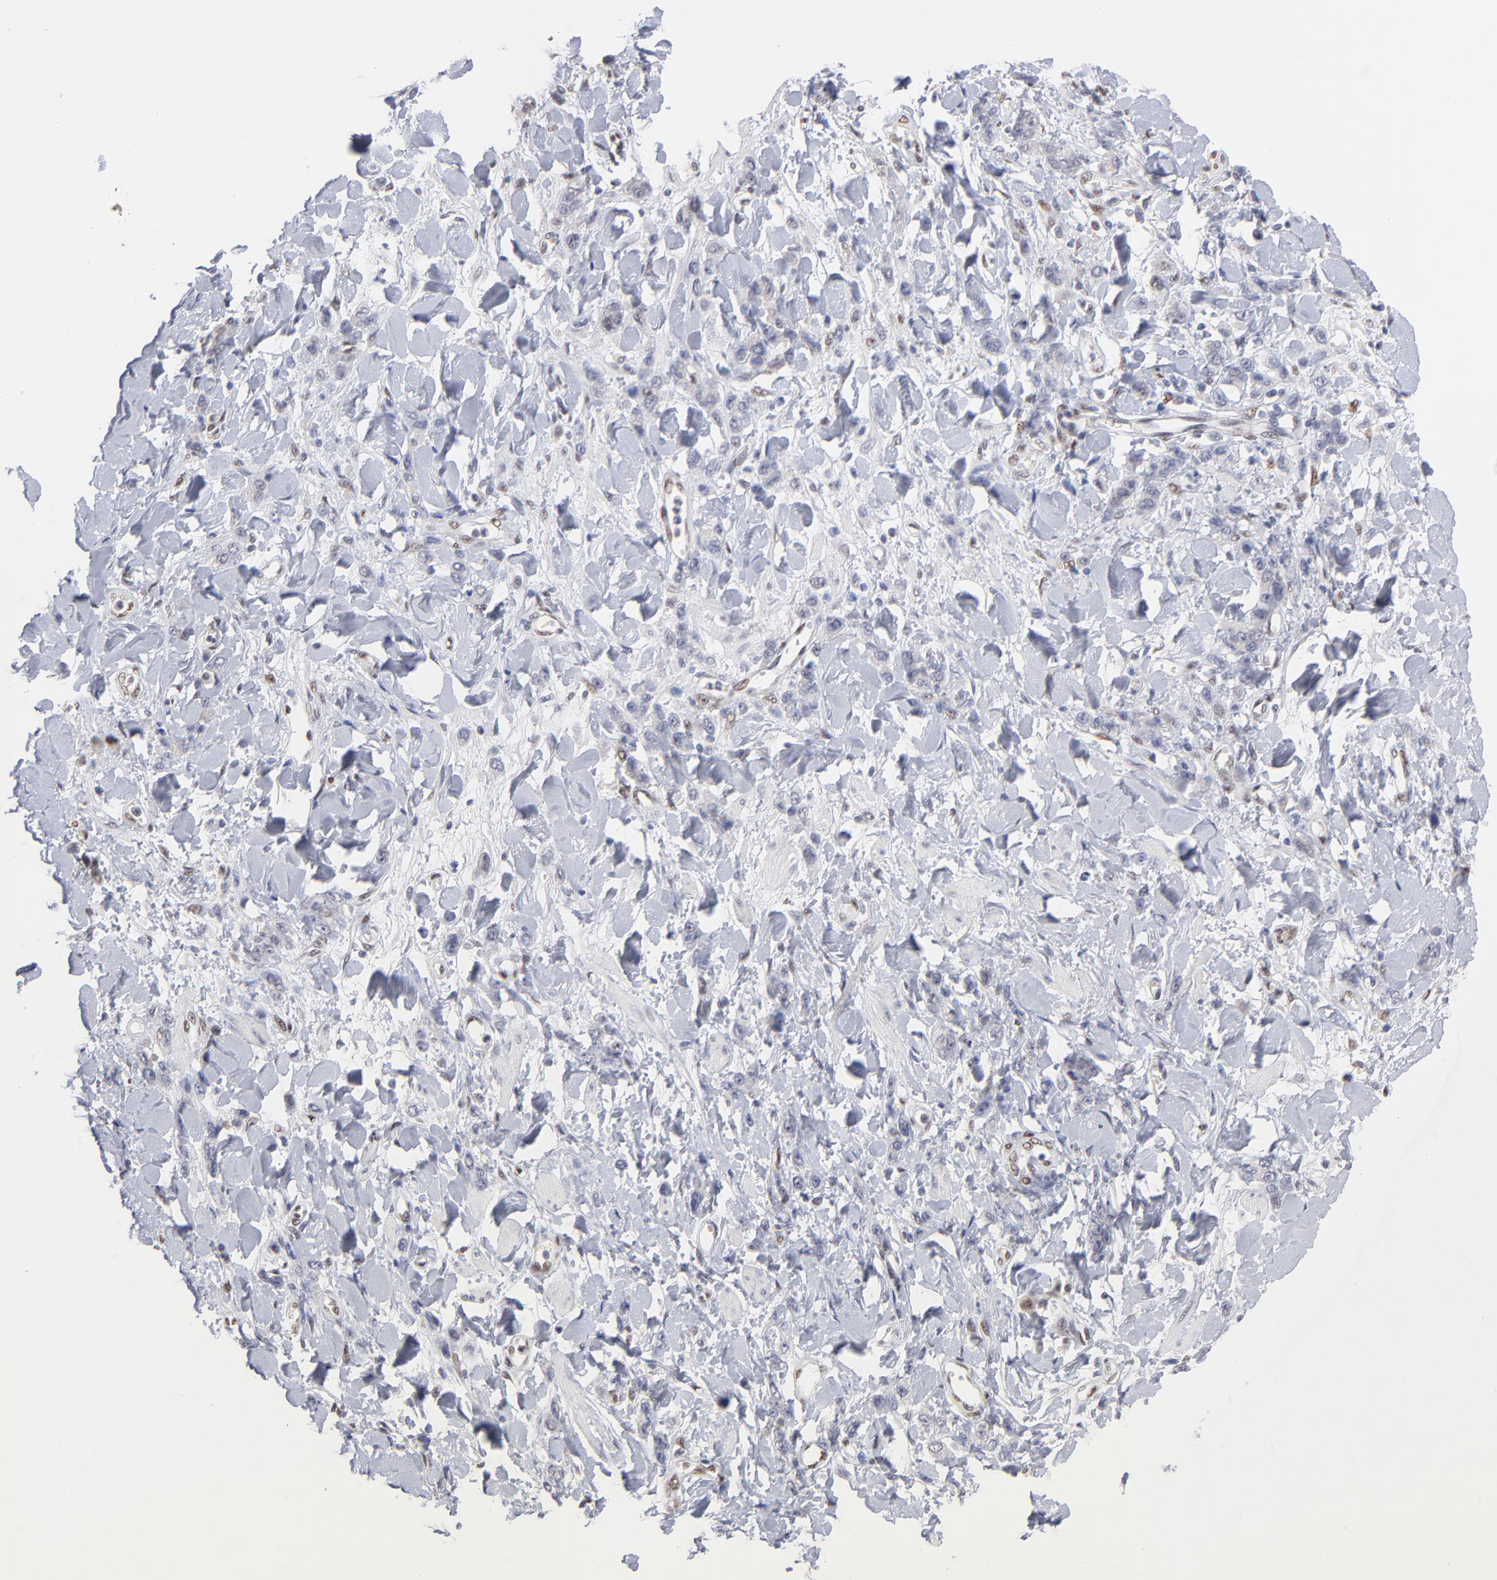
{"staining": {"intensity": "negative", "quantity": "none", "location": "none"}, "tissue": "stomach cancer", "cell_type": "Tumor cells", "image_type": "cancer", "snomed": [{"axis": "morphology", "description": "Normal tissue, NOS"}, {"axis": "morphology", "description": "Adenocarcinoma, NOS"}, {"axis": "topography", "description": "Stomach"}], "caption": "This is an immunohistochemistry (IHC) histopathology image of stomach cancer. There is no positivity in tumor cells.", "gene": "STAT3", "patient": {"sex": "male", "age": 82}}